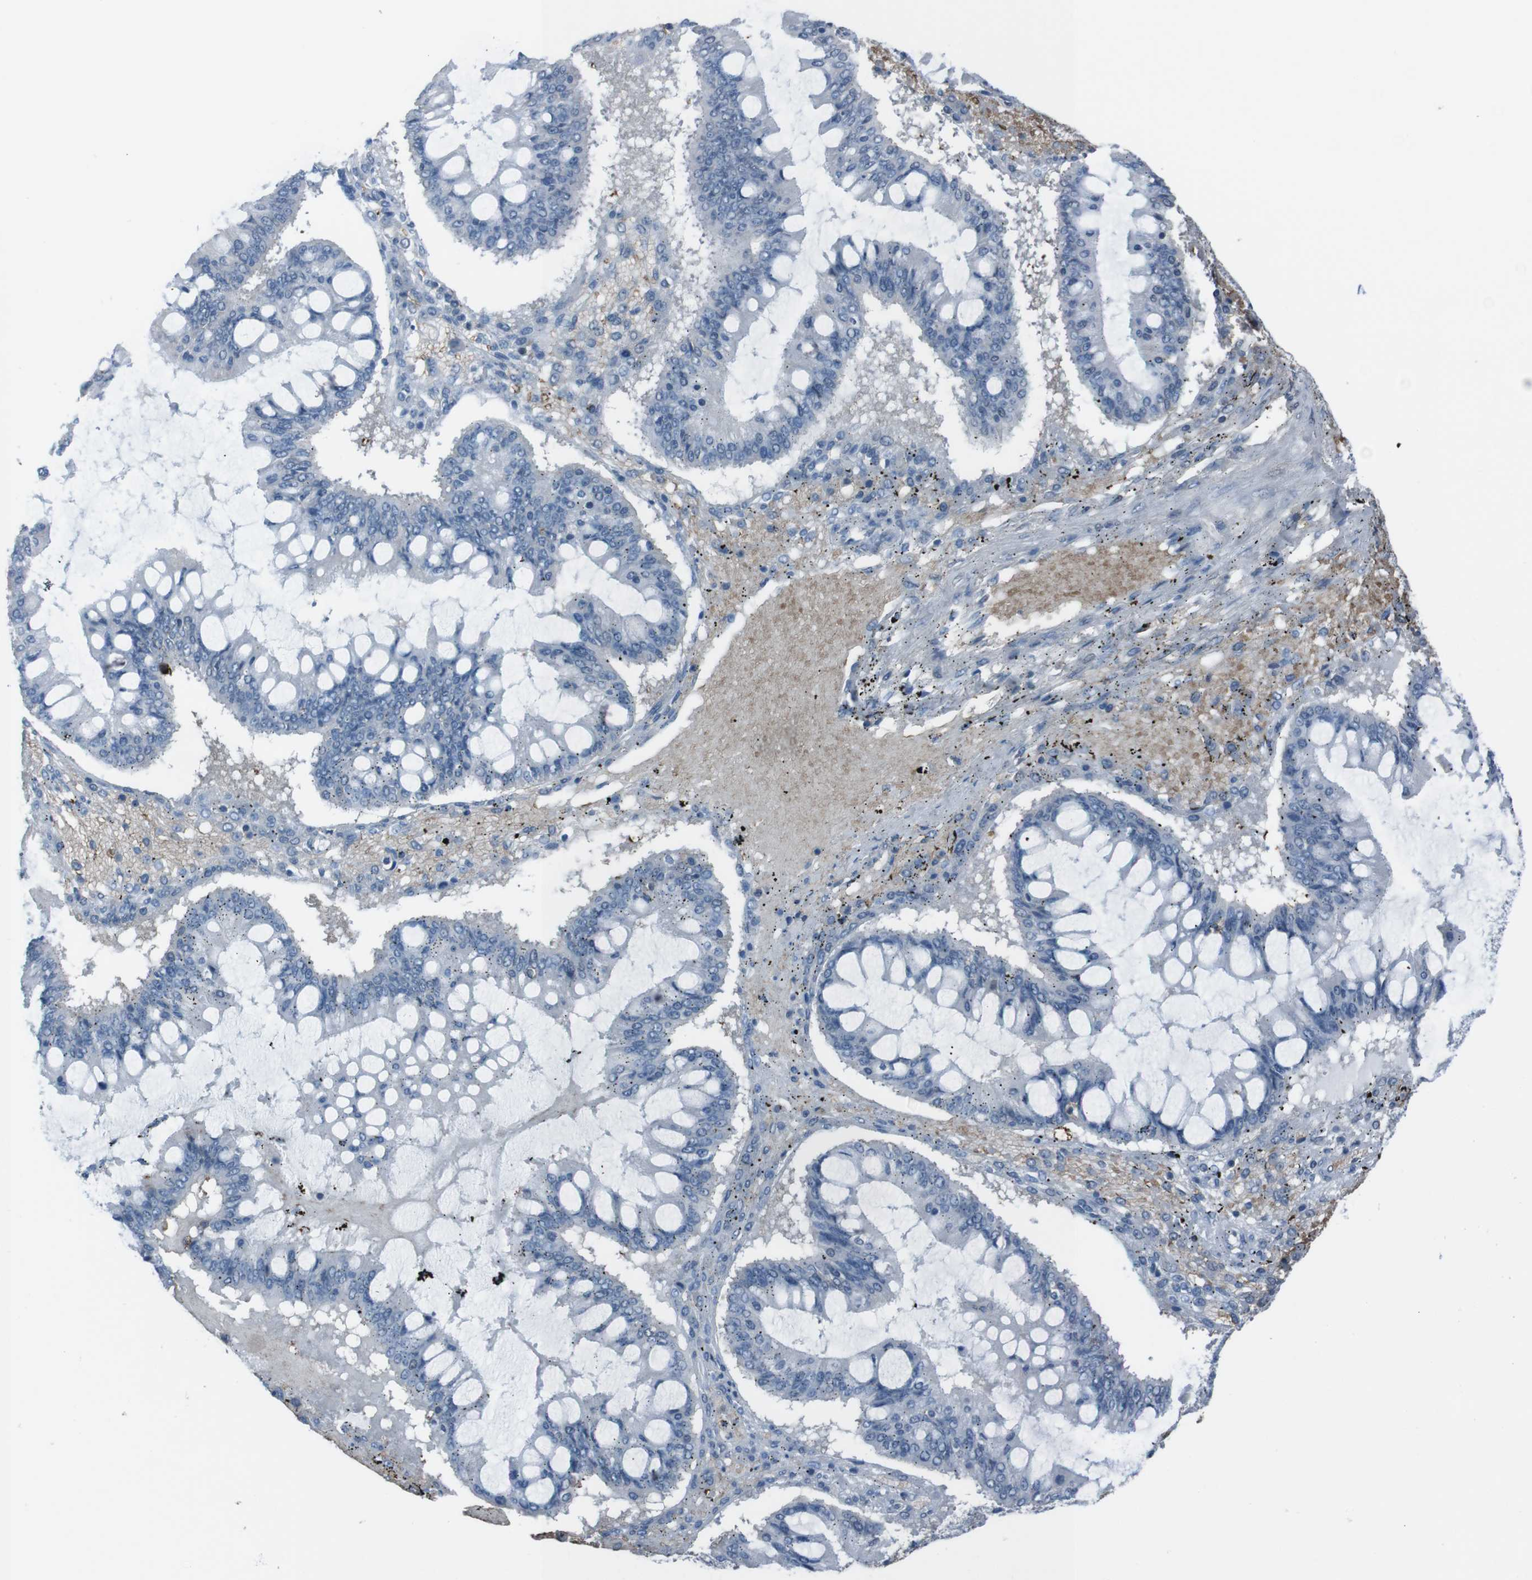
{"staining": {"intensity": "negative", "quantity": "none", "location": "none"}, "tissue": "ovarian cancer", "cell_type": "Tumor cells", "image_type": "cancer", "snomed": [{"axis": "morphology", "description": "Cystadenocarcinoma, mucinous, NOS"}, {"axis": "topography", "description": "Ovary"}], "caption": "Ovarian cancer was stained to show a protein in brown. There is no significant staining in tumor cells.", "gene": "ST6GAL1", "patient": {"sex": "female", "age": 73}}